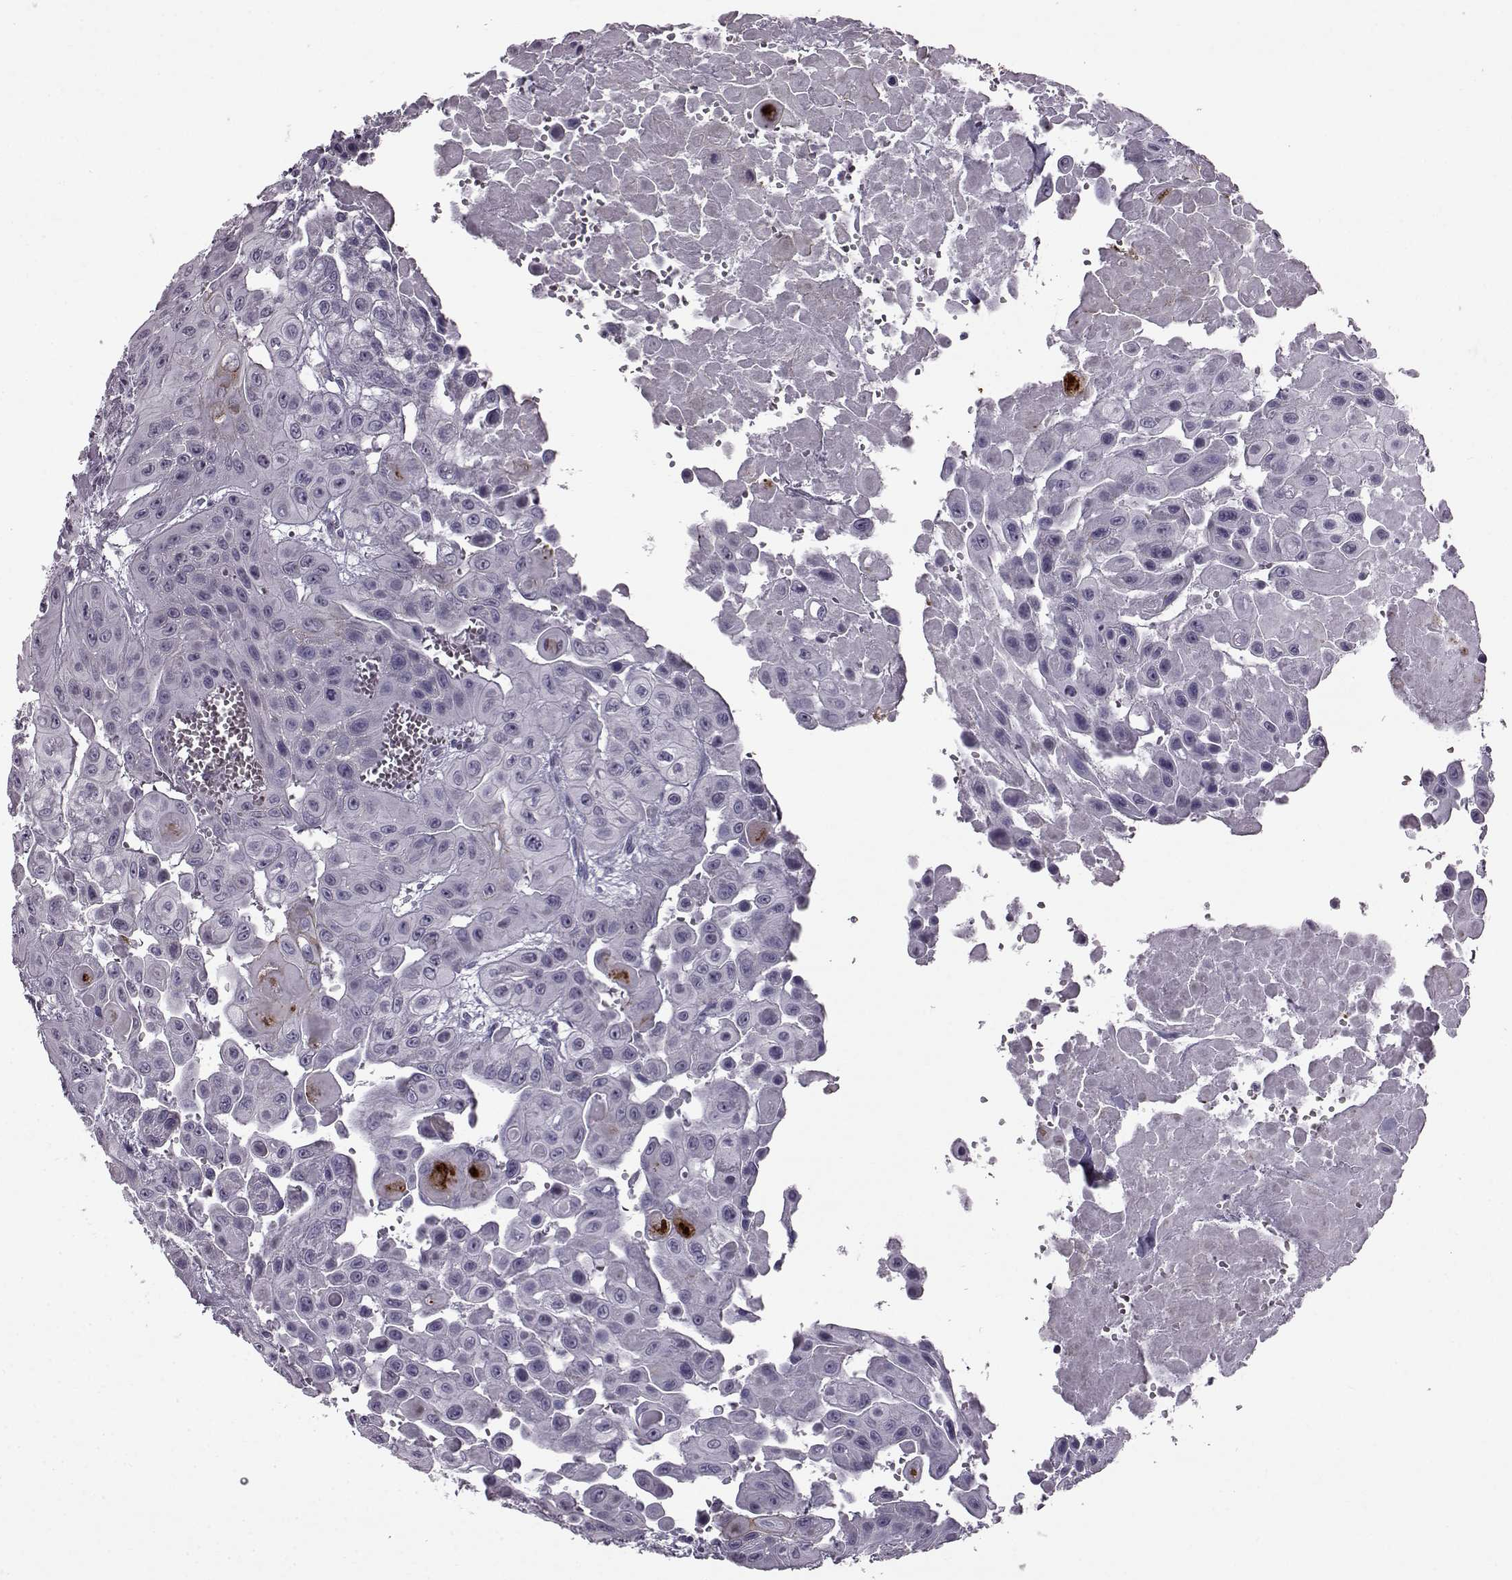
{"staining": {"intensity": "negative", "quantity": "none", "location": "none"}, "tissue": "head and neck cancer", "cell_type": "Tumor cells", "image_type": "cancer", "snomed": [{"axis": "morphology", "description": "Adenocarcinoma, NOS"}, {"axis": "topography", "description": "Head-Neck"}], "caption": "The photomicrograph reveals no staining of tumor cells in head and neck cancer. (IHC, brightfield microscopy, high magnification).", "gene": "SLC28A2", "patient": {"sex": "male", "age": 73}}